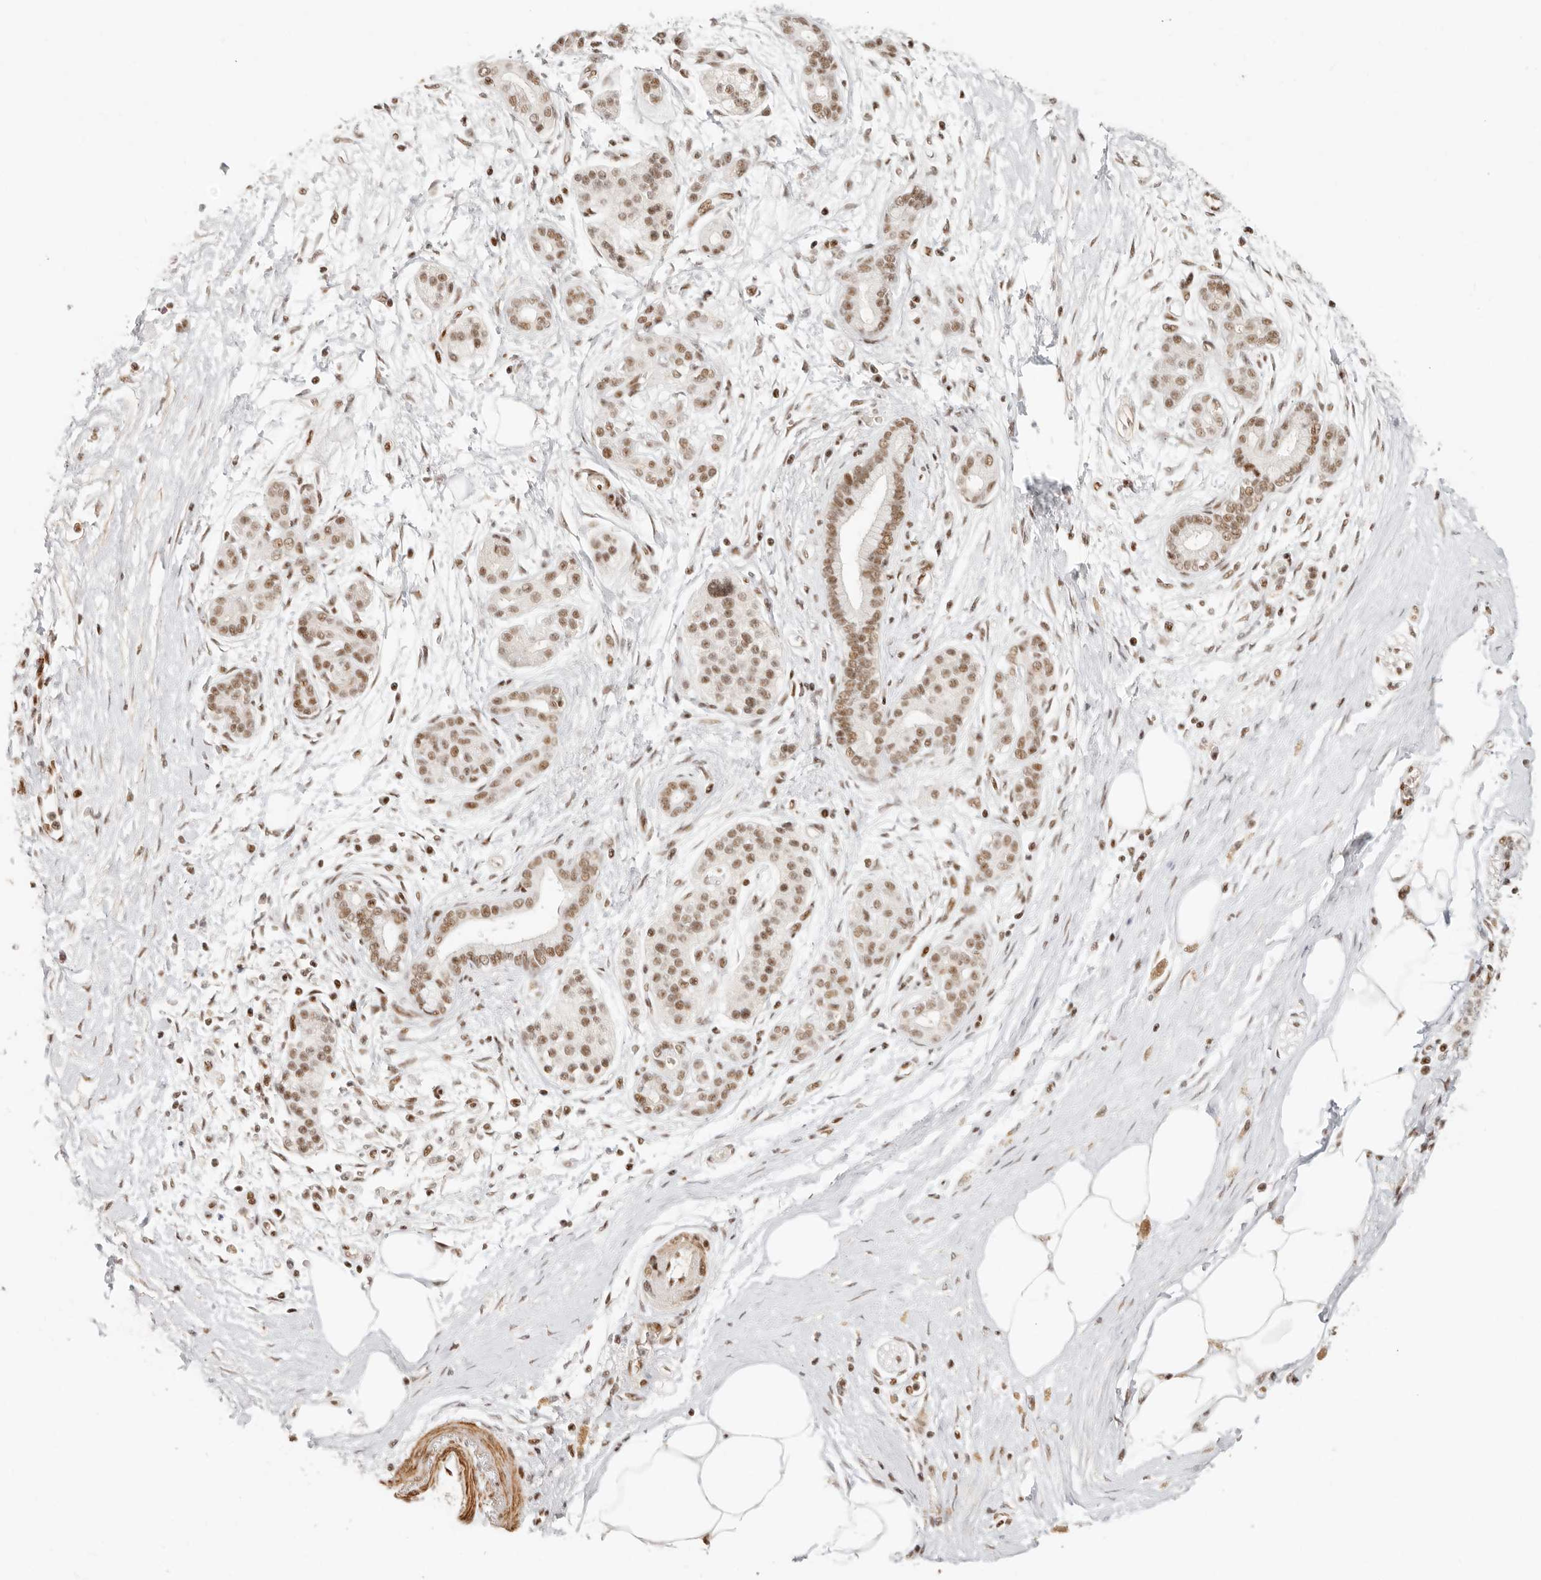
{"staining": {"intensity": "moderate", "quantity": ">75%", "location": "nuclear"}, "tissue": "pancreatic cancer", "cell_type": "Tumor cells", "image_type": "cancer", "snomed": [{"axis": "morphology", "description": "Adenocarcinoma, NOS"}, {"axis": "topography", "description": "Pancreas"}], "caption": "Pancreatic adenocarcinoma stained for a protein reveals moderate nuclear positivity in tumor cells.", "gene": "GABPA", "patient": {"sex": "male", "age": 58}}